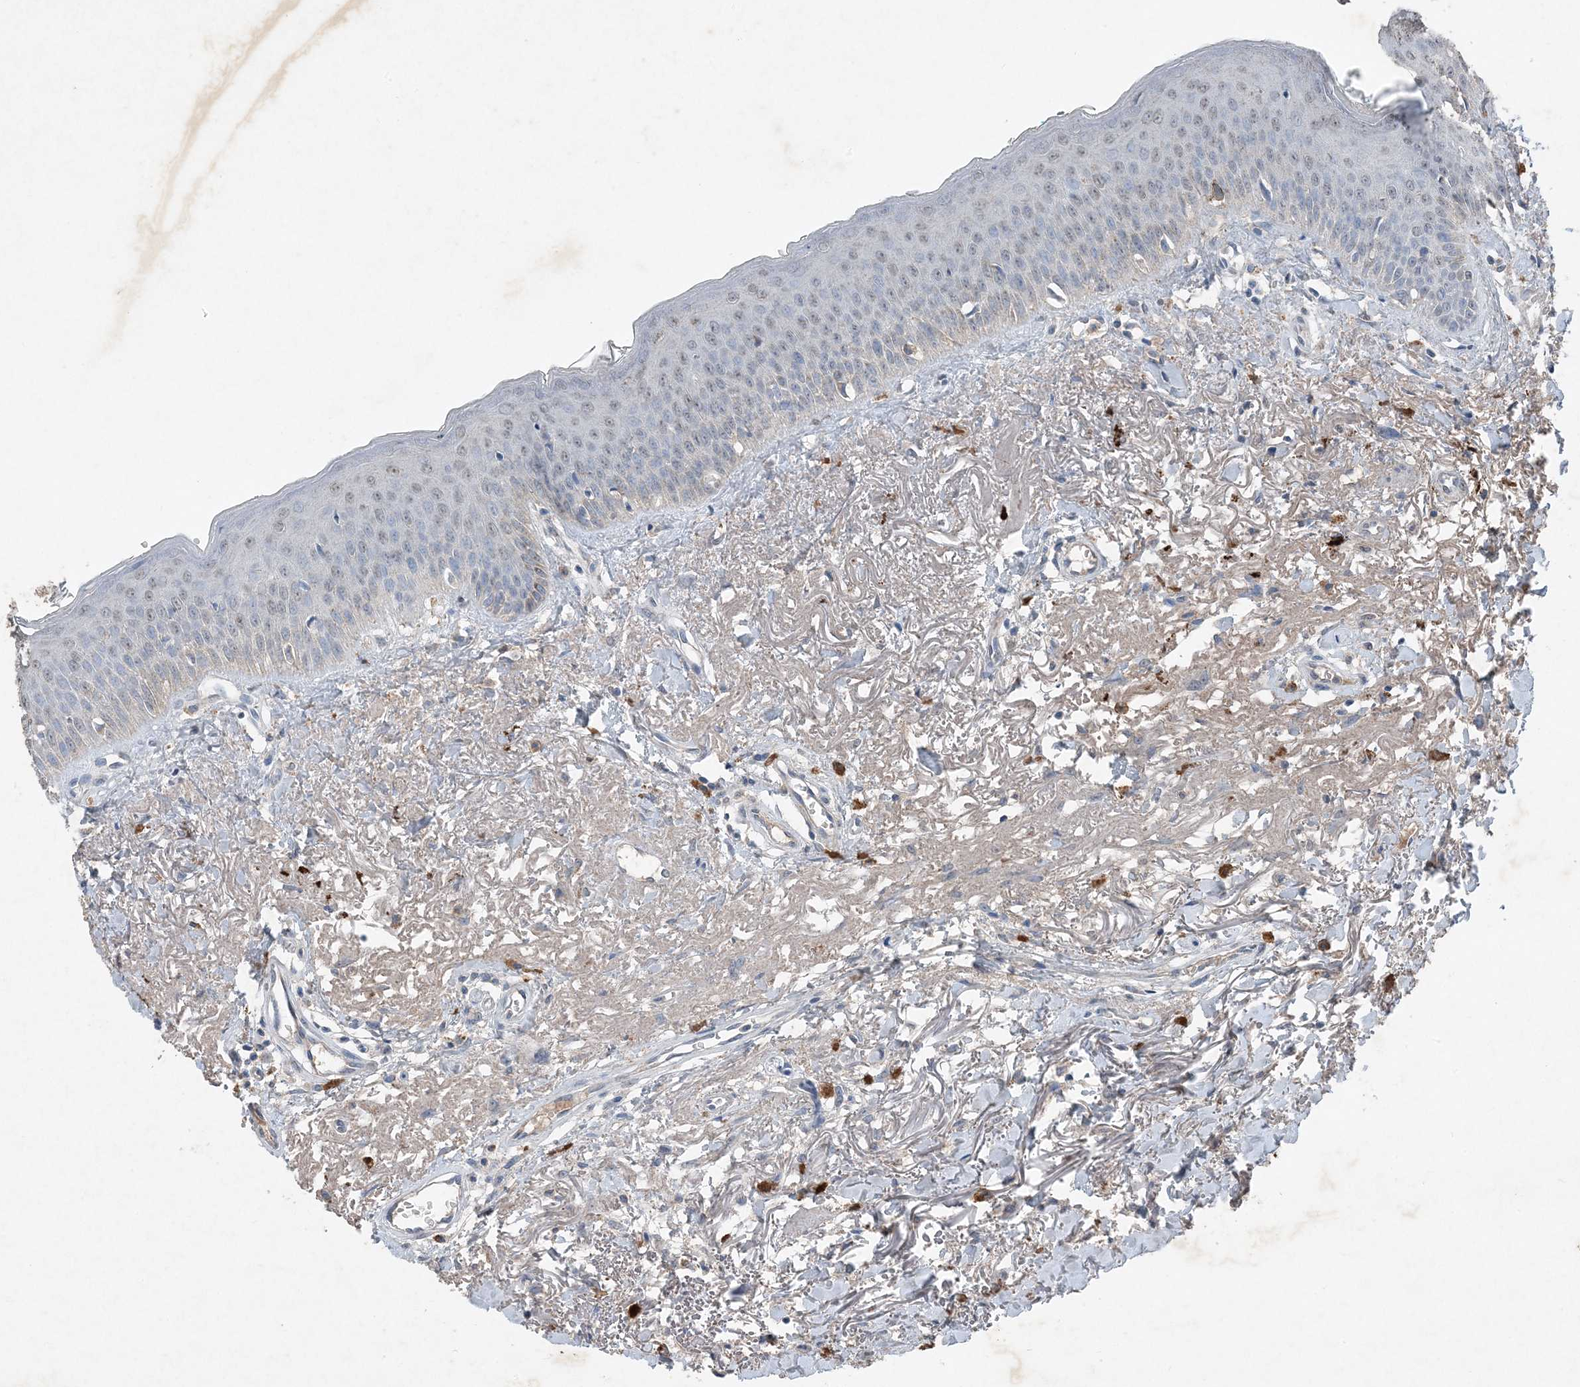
{"staining": {"intensity": "weak", "quantity": "<25%", "location": "nuclear"}, "tissue": "oral mucosa", "cell_type": "Squamous epithelial cells", "image_type": "normal", "snomed": [{"axis": "morphology", "description": "Normal tissue, NOS"}, {"axis": "topography", "description": "Oral tissue"}], "caption": "DAB (3,3'-diaminobenzidine) immunohistochemical staining of unremarkable human oral mucosa displays no significant staining in squamous epithelial cells.", "gene": "FCN3", "patient": {"sex": "female", "age": 70}}